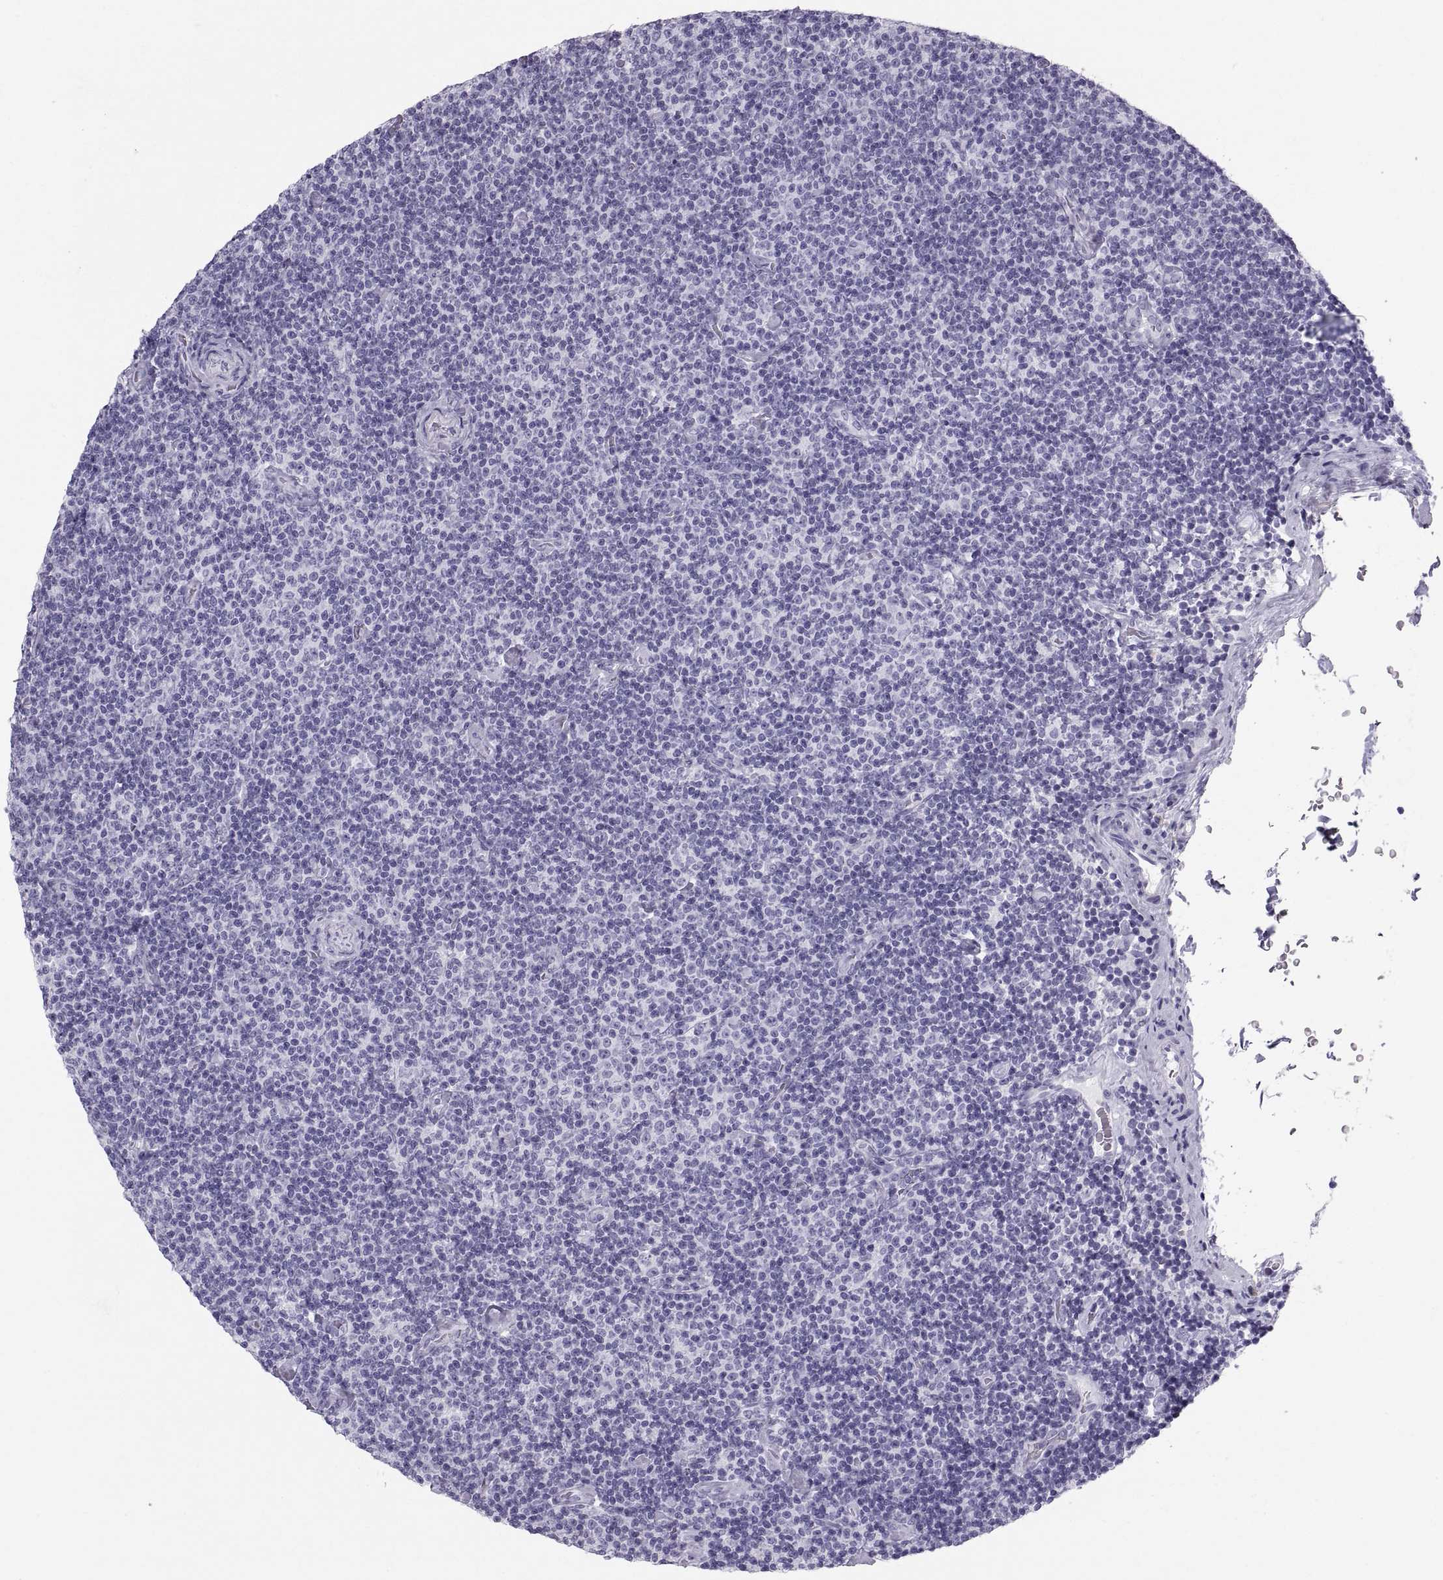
{"staining": {"intensity": "negative", "quantity": "none", "location": "none"}, "tissue": "lymphoma", "cell_type": "Tumor cells", "image_type": "cancer", "snomed": [{"axis": "morphology", "description": "Malignant lymphoma, non-Hodgkin's type, Low grade"}, {"axis": "topography", "description": "Lymph node"}], "caption": "The micrograph shows no staining of tumor cells in lymphoma. The staining was performed using DAB (3,3'-diaminobenzidine) to visualize the protein expression in brown, while the nuclei were stained in blue with hematoxylin (Magnification: 20x).", "gene": "SLC22A6", "patient": {"sex": "male", "age": 81}}